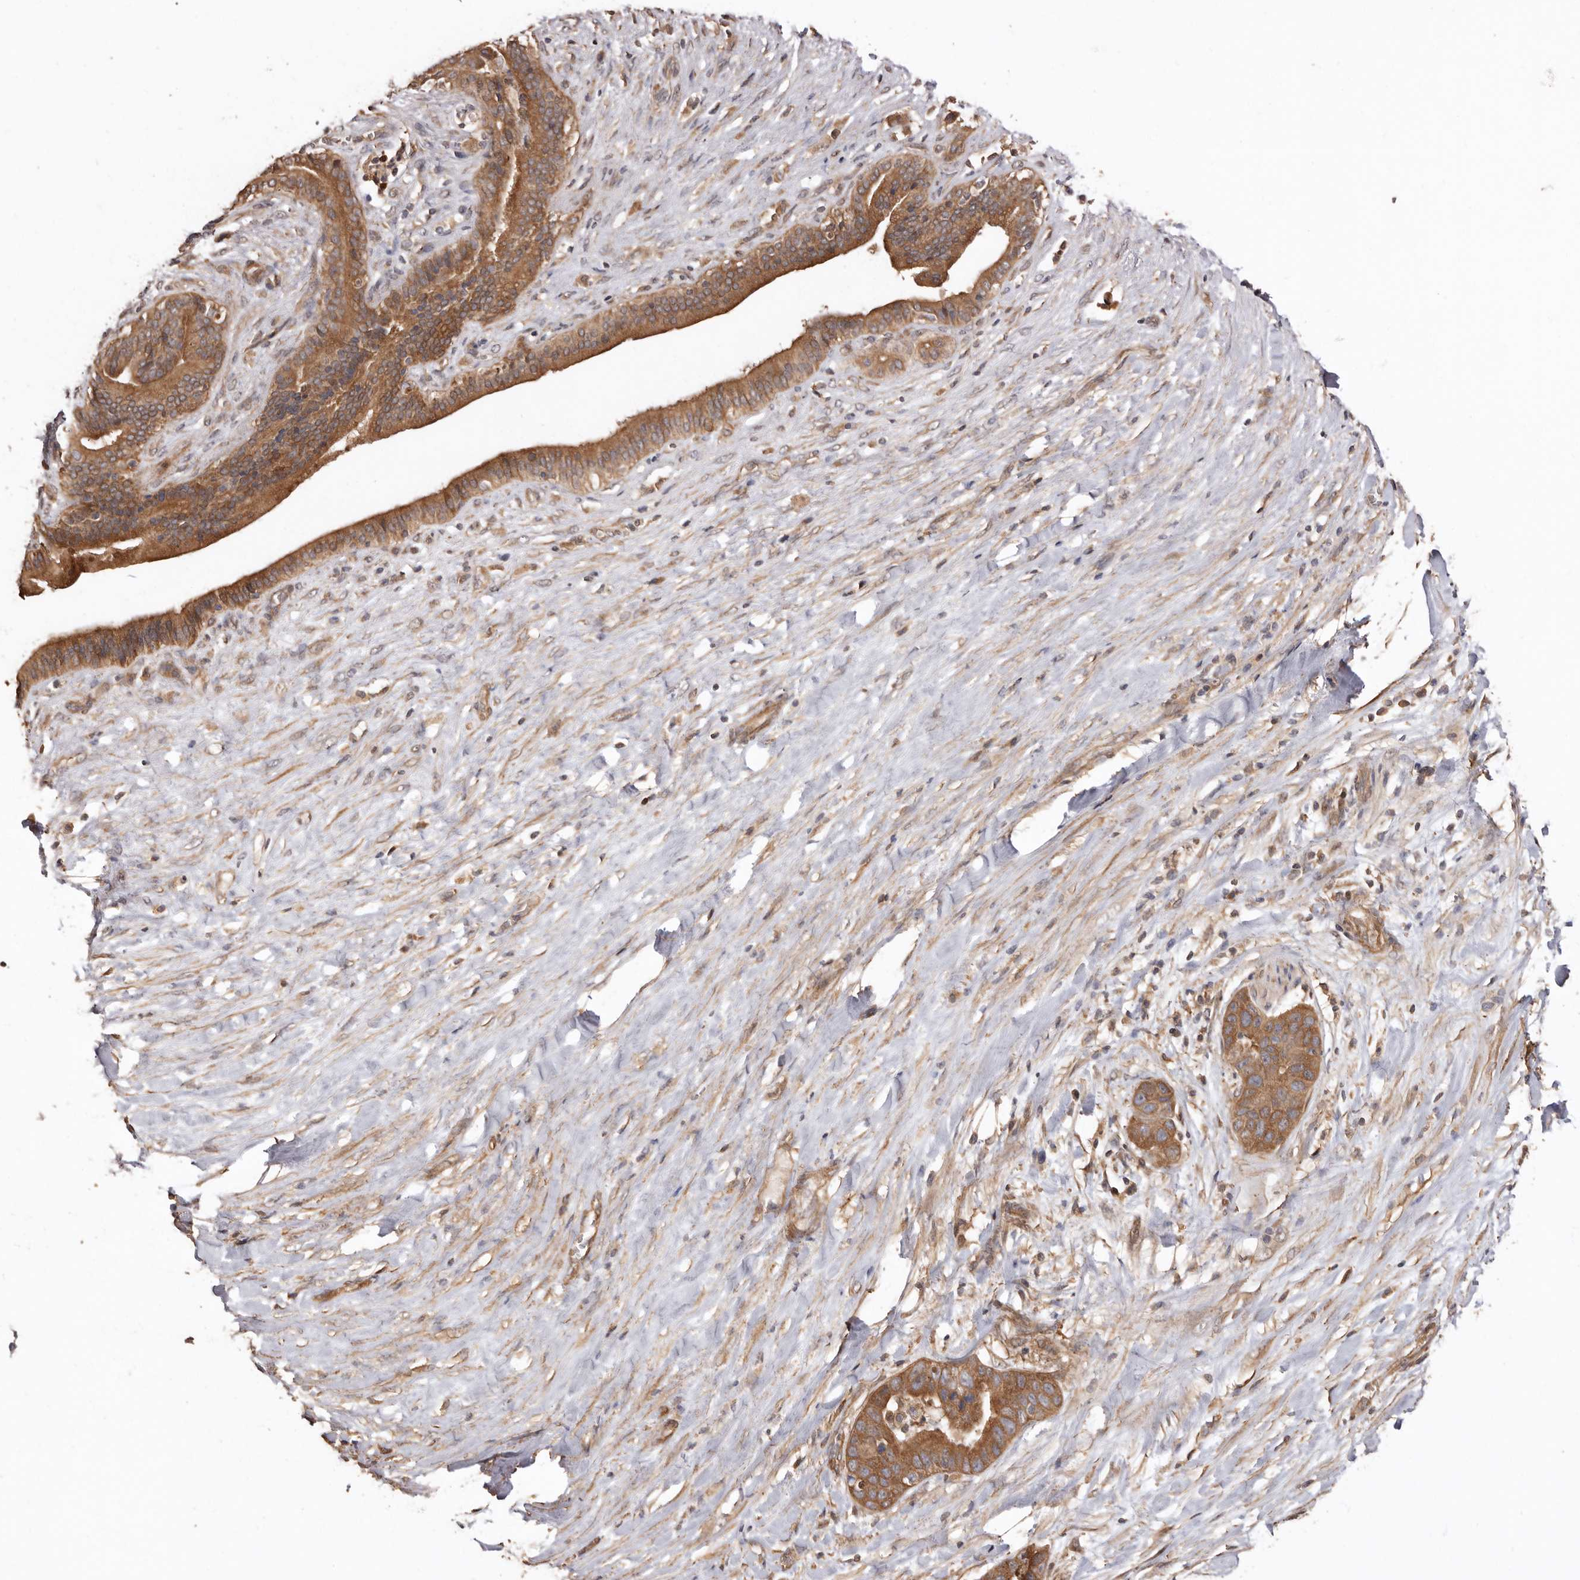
{"staining": {"intensity": "moderate", "quantity": ">75%", "location": "cytoplasmic/membranous"}, "tissue": "liver cancer", "cell_type": "Tumor cells", "image_type": "cancer", "snomed": [{"axis": "morphology", "description": "Cholangiocarcinoma"}, {"axis": "topography", "description": "Liver"}], "caption": "IHC staining of liver cholangiocarcinoma, which shows medium levels of moderate cytoplasmic/membranous expression in approximately >75% of tumor cells indicating moderate cytoplasmic/membranous protein staining. The staining was performed using DAB (3,3'-diaminobenzidine) (brown) for protein detection and nuclei were counterstained in hematoxylin (blue).", "gene": "COQ8B", "patient": {"sex": "female", "age": 52}}